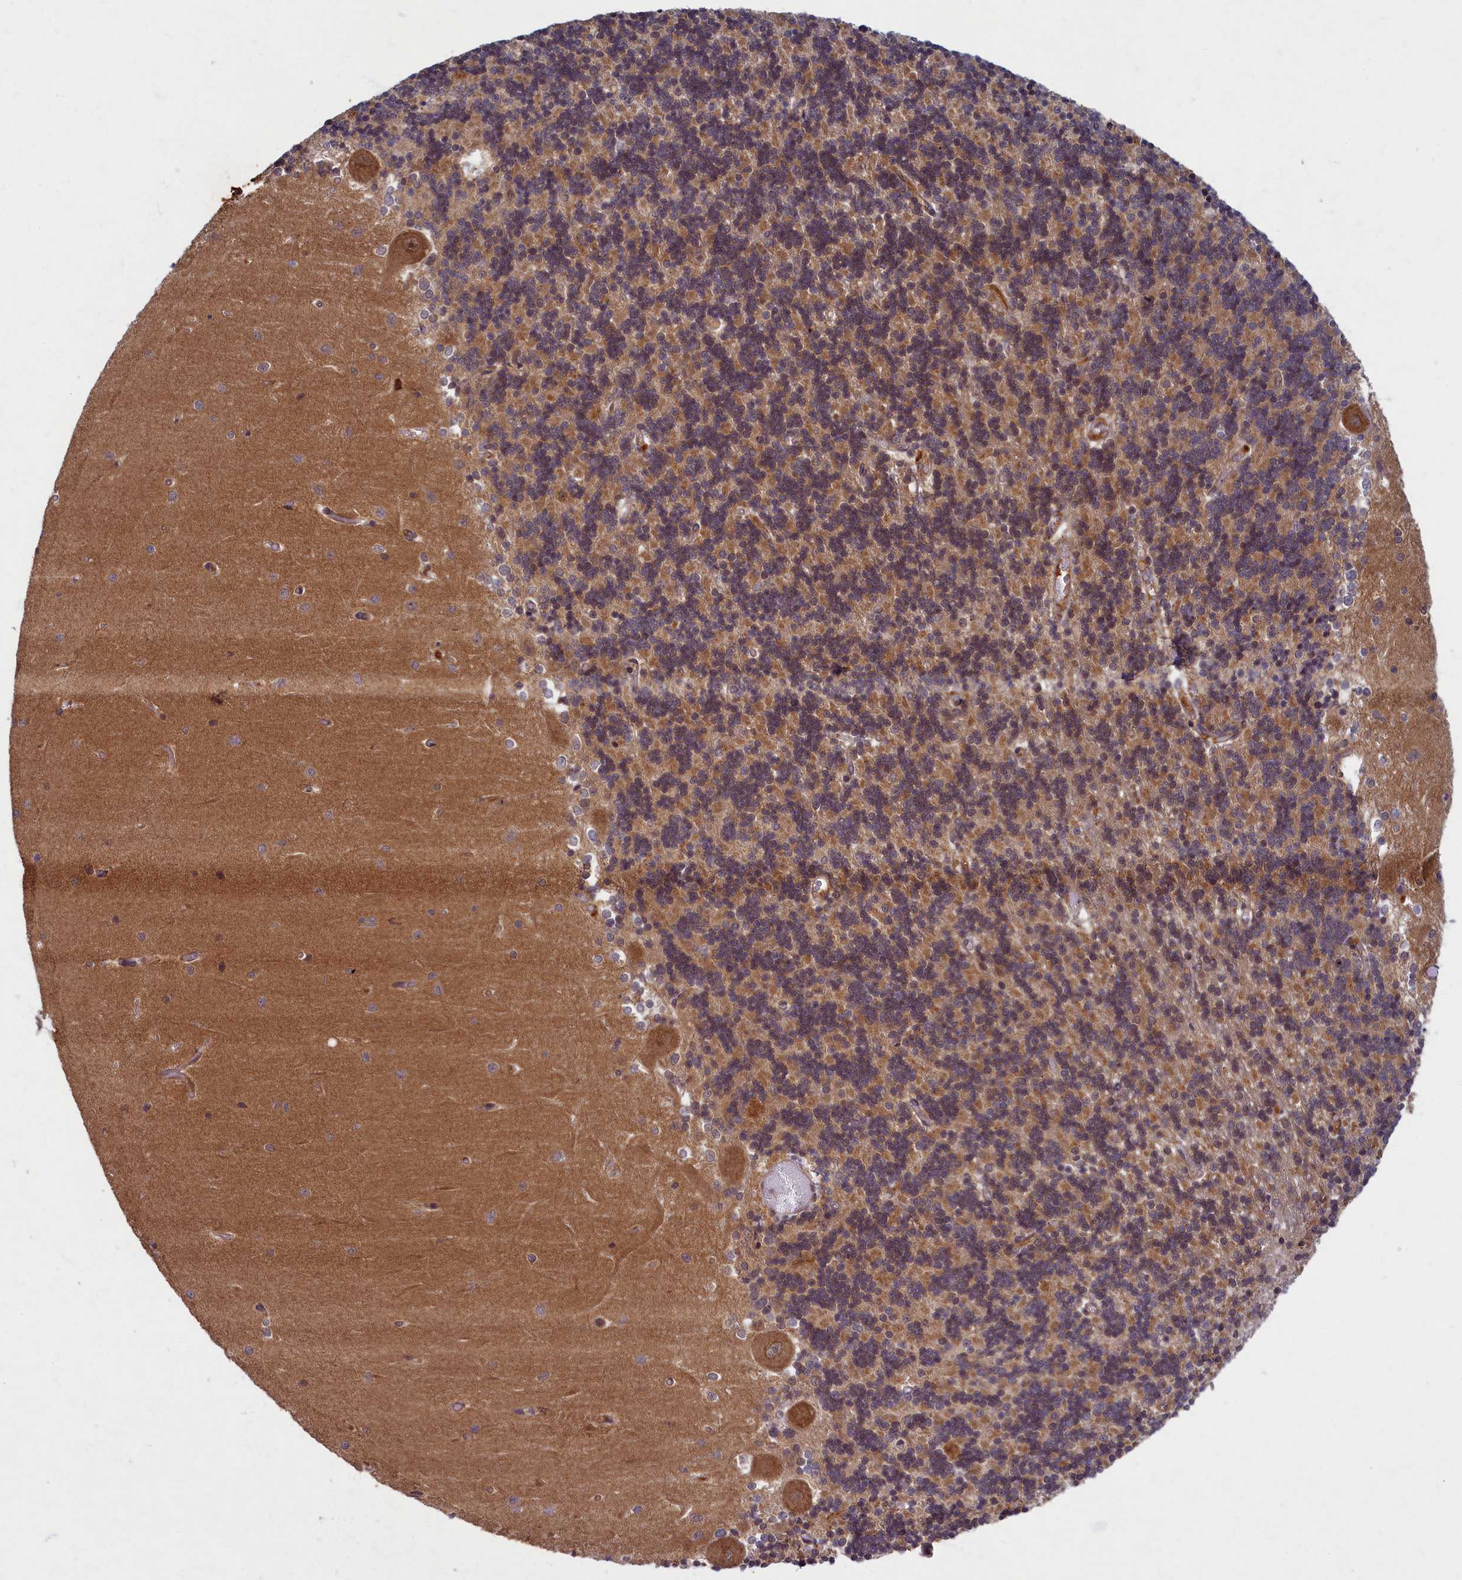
{"staining": {"intensity": "moderate", "quantity": "25%-75%", "location": "cytoplasmic/membranous"}, "tissue": "cerebellum", "cell_type": "Cells in granular layer", "image_type": "normal", "snomed": [{"axis": "morphology", "description": "Normal tissue, NOS"}, {"axis": "topography", "description": "Cerebellum"}], "caption": "Moderate cytoplasmic/membranous staining for a protein is identified in about 25%-75% of cells in granular layer of normal cerebellum using immunohistochemistry.", "gene": "BICD1", "patient": {"sex": "male", "age": 37}}